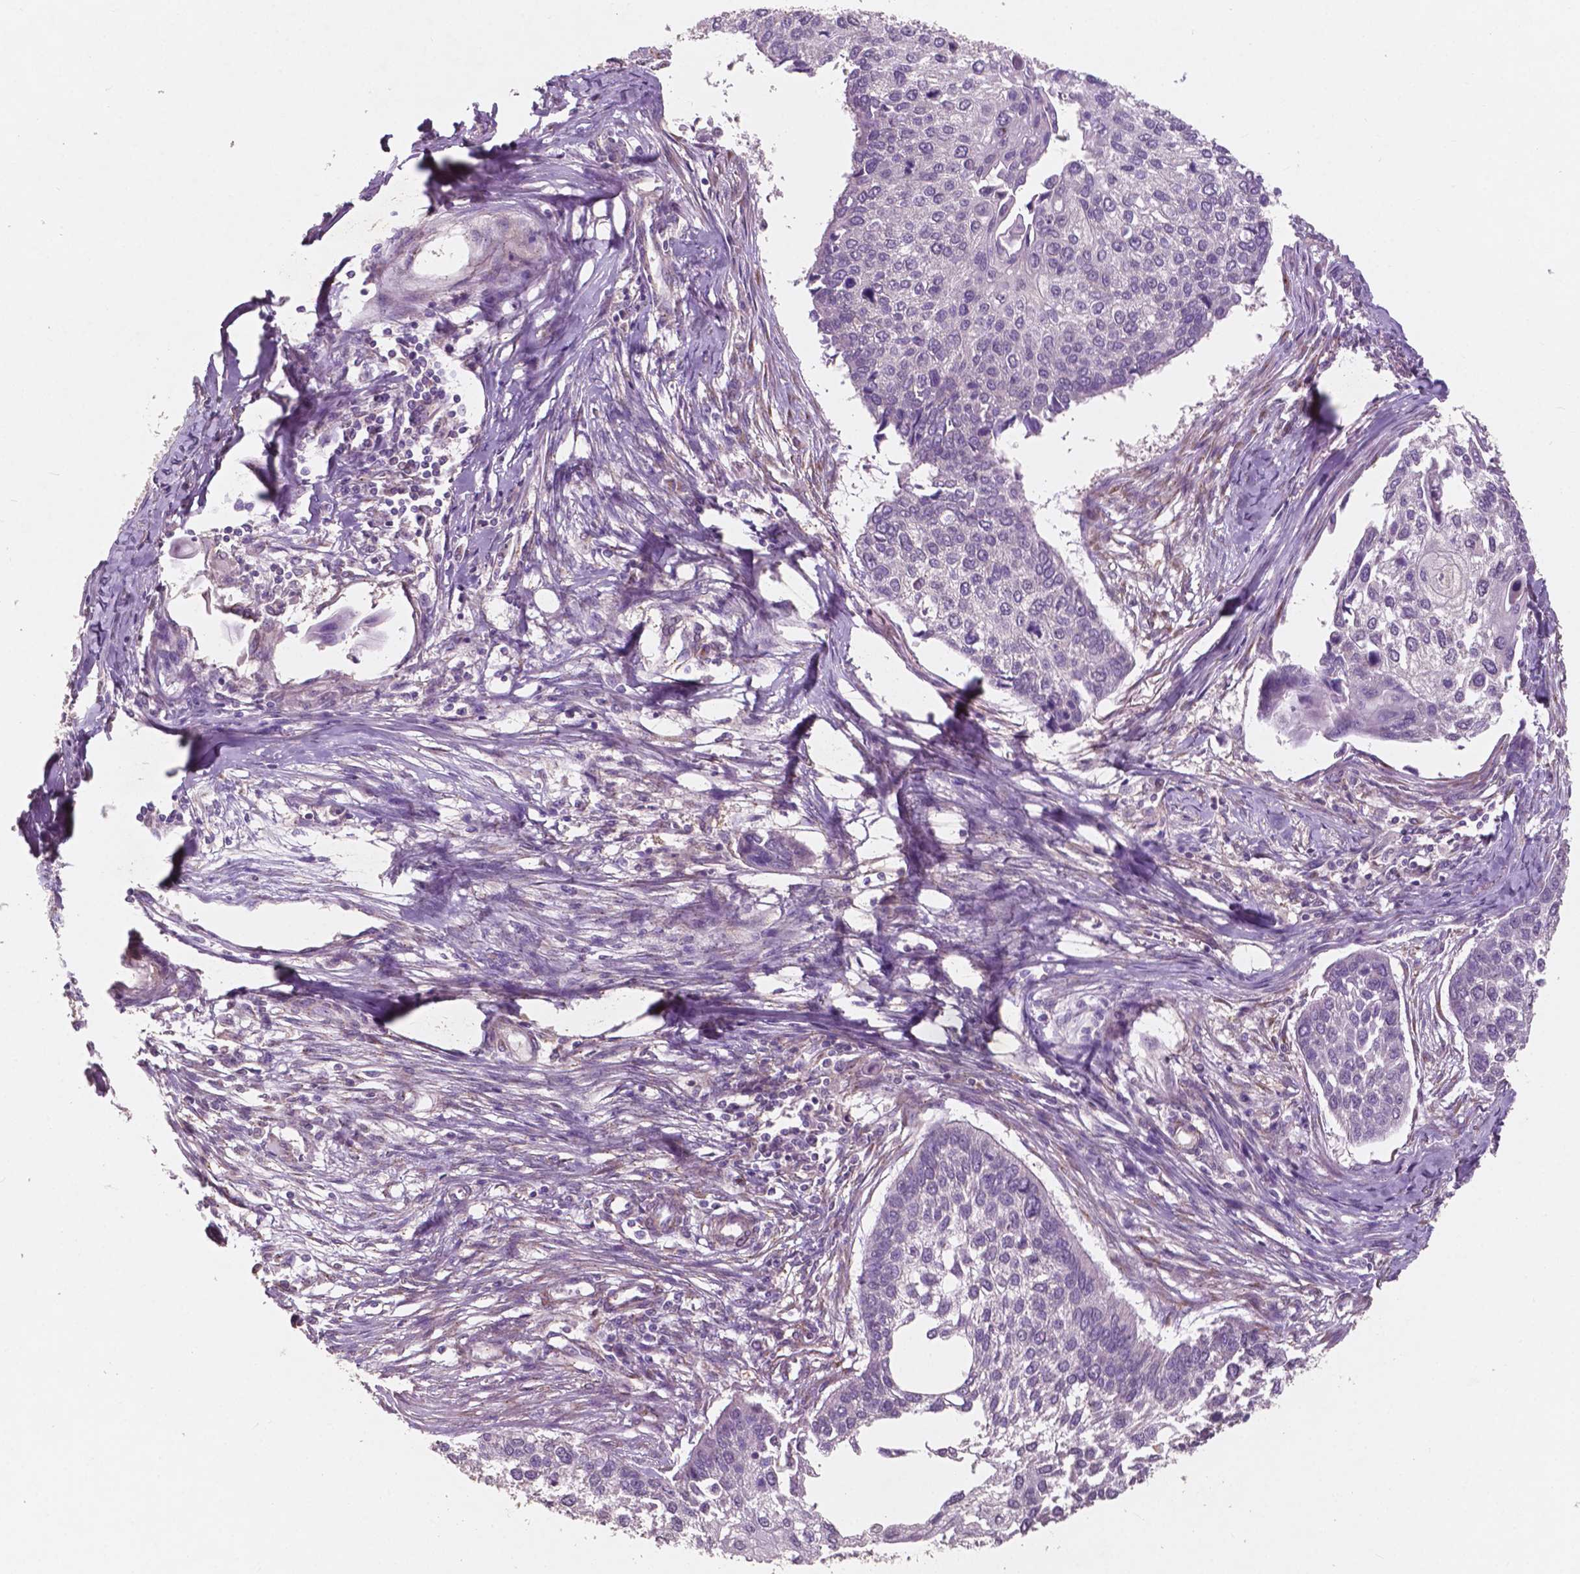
{"staining": {"intensity": "negative", "quantity": "none", "location": "none"}, "tissue": "lung cancer", "cell_type": "Tumor cells", "image_type": "cancer", "snomed": [{"axis": "morphology", "description": "Squamous cell carcinoma, NOS"}, {"axis": "morphology", "description": "Squamous cell carcinoma, metastatic, NOS"}, {"axis": "topography", "description": "Lung"}], "caption": "An IHC image of lung squamous cell carcinoma is shown. There is no staining in tumor cells of lung squamous cell carcinoma.", "gene": "CHPT1", "patient": {"sex": "male", "age": 63}}